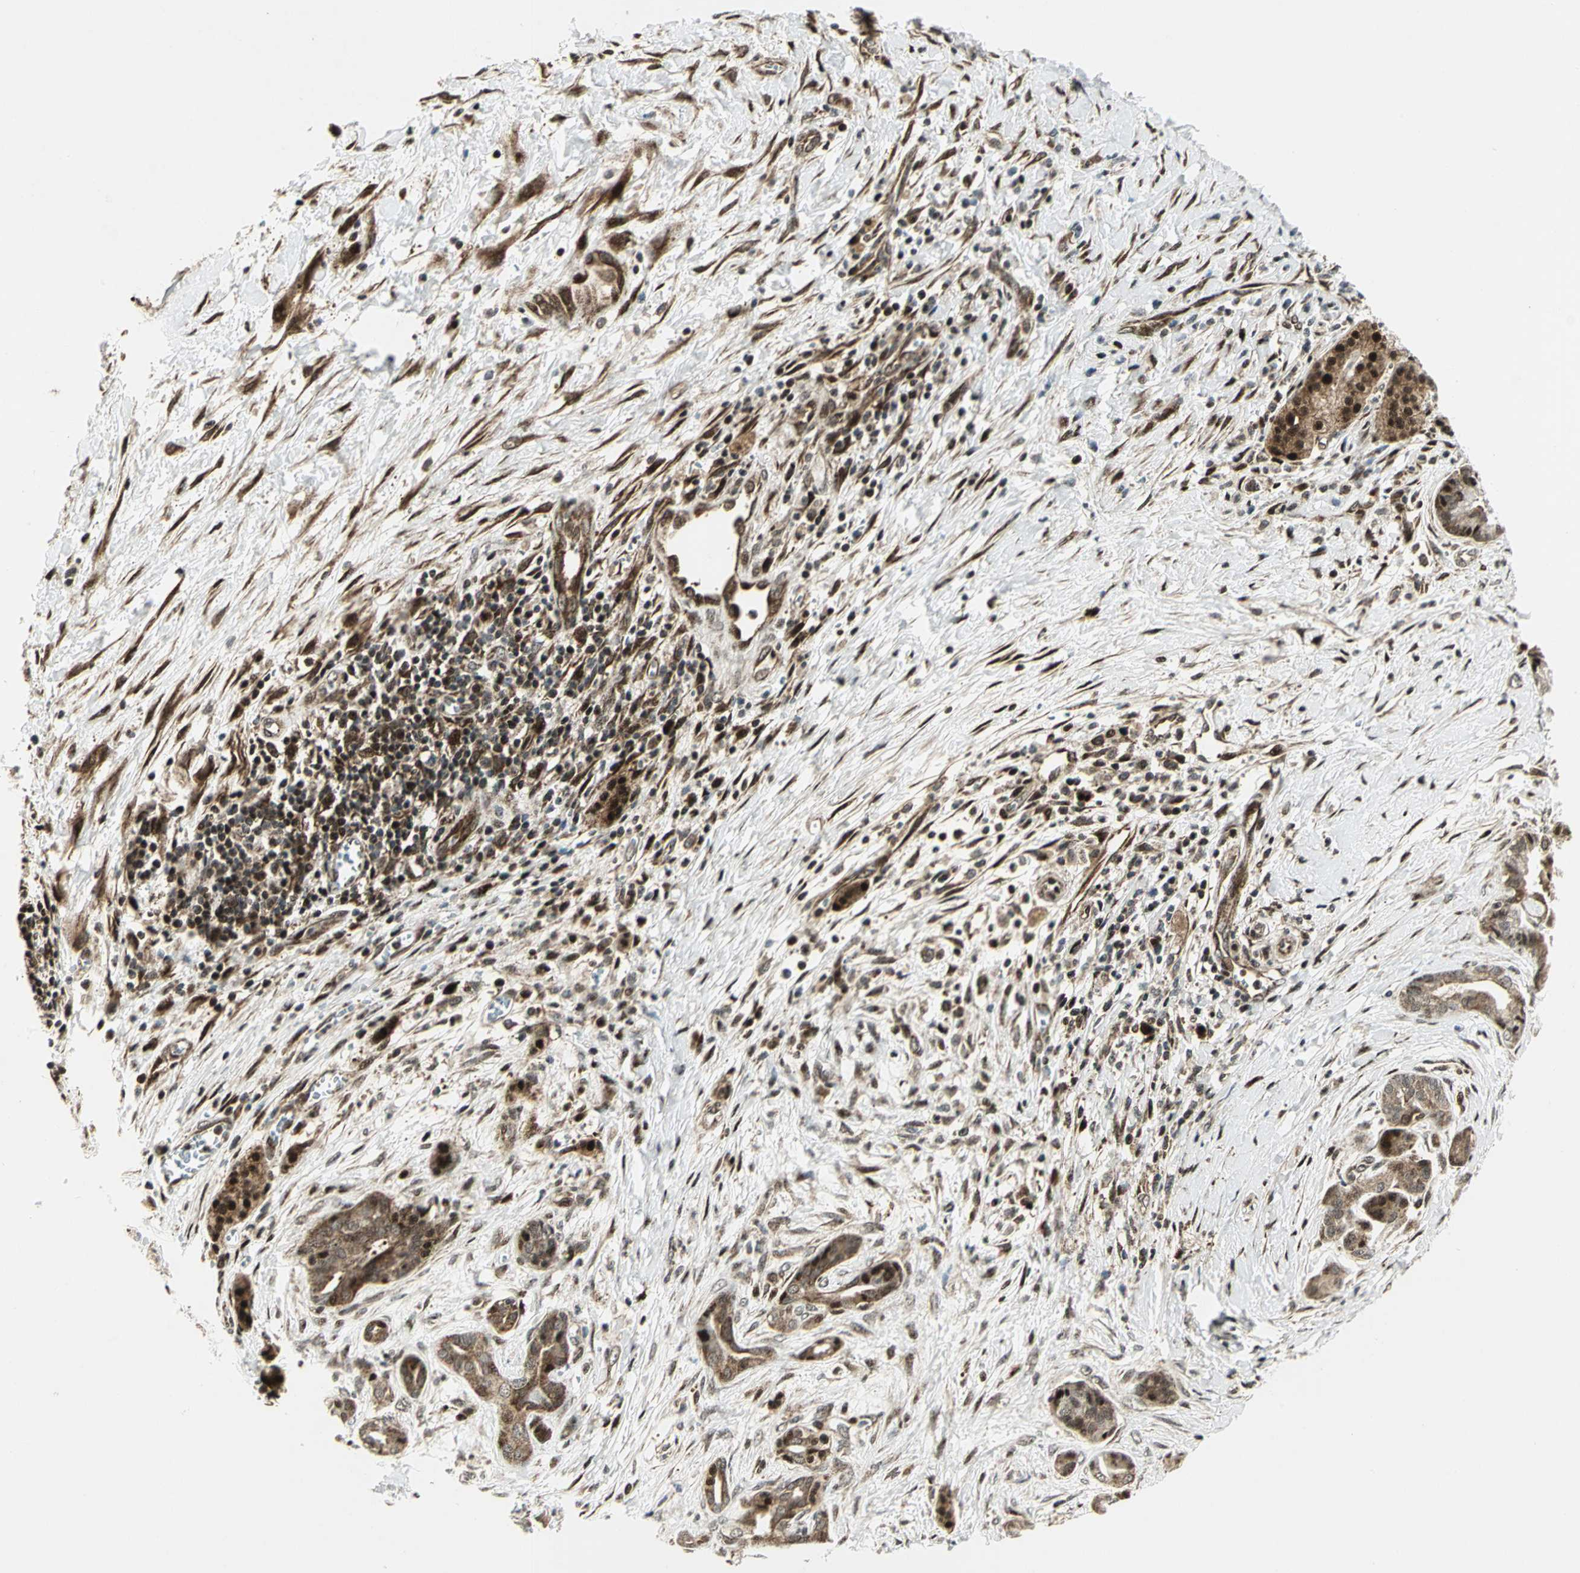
{"staining": {"intensity": "moderate", "quantity": ">75%", "location": "cytoplasmic/membranous,nuclear"}, "tissue": "pancreatic cancer", "cell_type": "Tumor cells", "image_type": "cancer", "snomed": [{"axis": "morphology", "description": "Adenocarcinoma, NOS"}, {"axis": "topography", "description": "Pancreas"}], "caption": "IHC (DAB (3,3'-diaminobenzidine)) staining of pancreatic cancer displays moderate cytoplasmic/membranous and nuclear protein staining in about >75% of tumor cells. (DAB IHC with brightfield microscopy, high magnification).", "gene": "COPS5", "patient": {"sex": "male", "age": 59}}